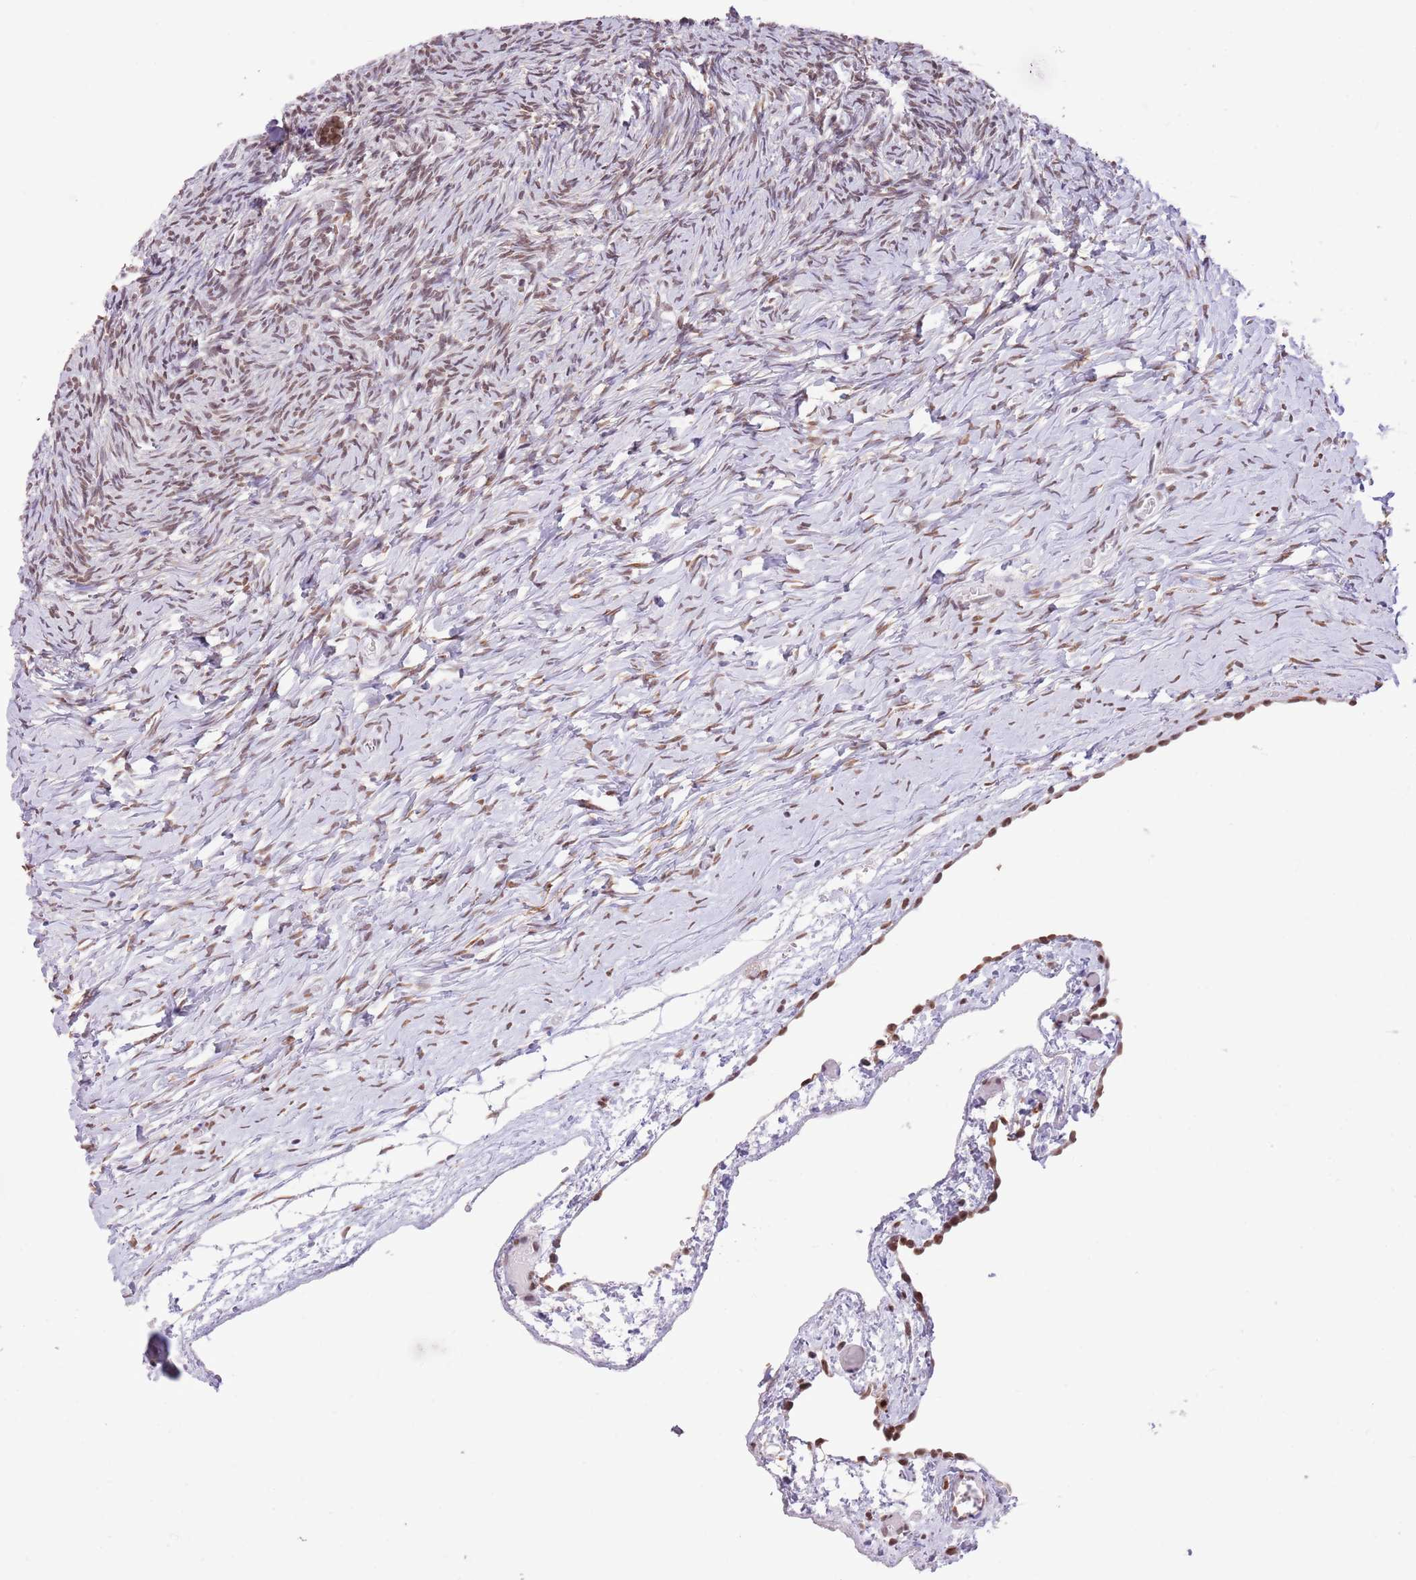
{"staining": {"intensity": "moderate", "quantity": ">75%", "location": "nuclear"}, "tissue": "ovary", "cell_type": "Ovarian stroma cells", "image_type": "normal", "snomed": [{"axis": "morphology", "description": "Normal tissue, NOS"}, {"axis": "topography", "description": "Ovary"}], "caption": "Moderate nuclear staining is seen in approximately >75% of ovarian stroma cells in benign ovary. The staining was performed using DAB, with brown indicating positive protein expression. Nuclei are stained blue with hematoxylin.", "gene": "TRIM32", "patient": {"sex": "female", "age": 39}}